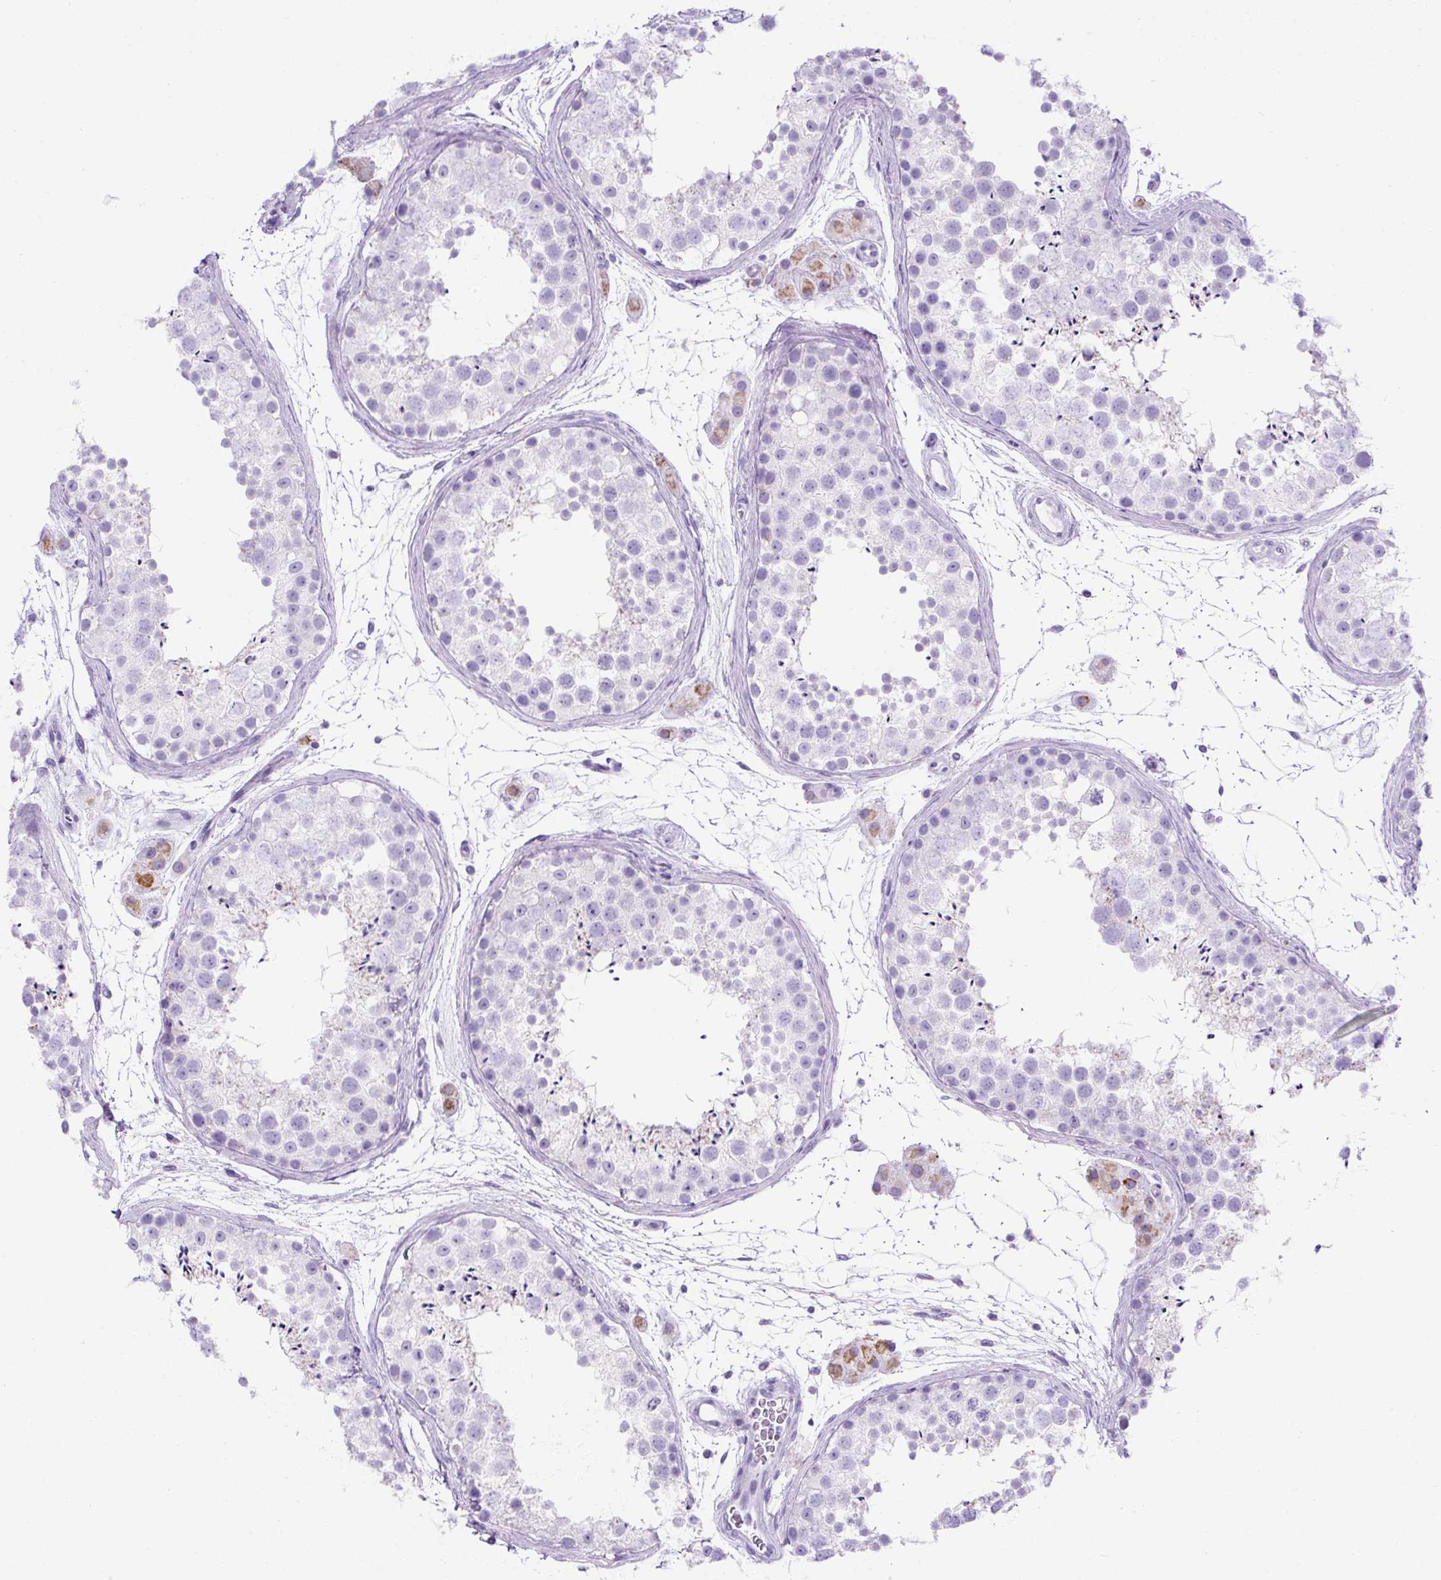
{"staining": {"intensity": "negative", "quantity": "none", "location": "none"}, "tissue": "testis", "cell_type": "Cells in seminiferous ducts", "image_type": "normal", "snomed": [{"axis": "morphology", "description": "Normal tissue, NOS"}, {"axis": "topography", "description": "Testis"}], "caption": "Cells in seminiferous ducts show no significant protein staining in normal testis. Brightfield microscopy of immunohistochemistry stained with DAB (brown) and hematoxylin (blue), captured at high magnification.", "gene": "KRT12", "patient": {"sex": "male", "age": 41}}